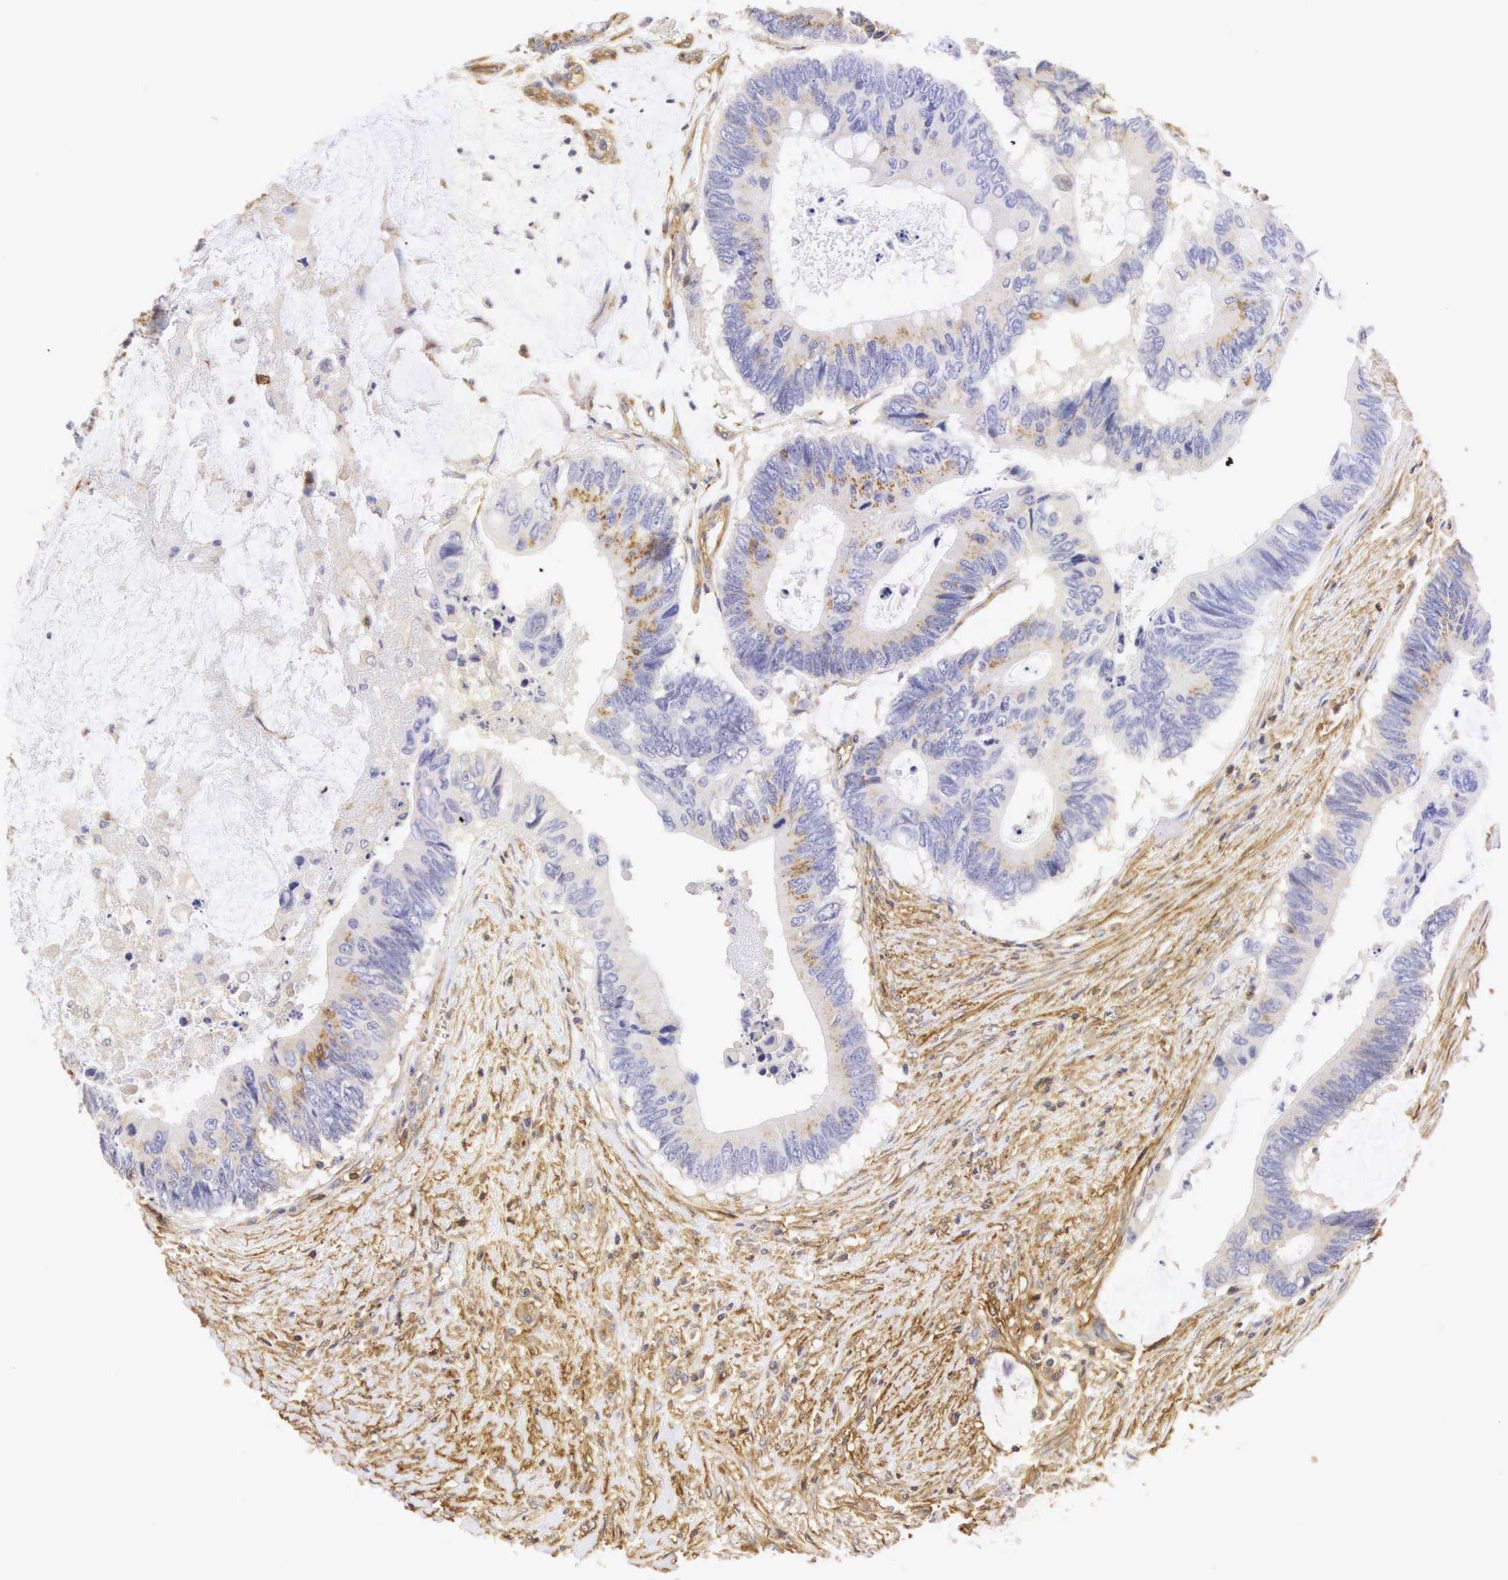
{"staining": {"intensity": "moderate", "quantity": "25%-75%", "location": "cytoplasmic/membranous"}, "tissue": "colorectal cancer", "cell_type": "Tumor cells", "image_type": "cancer", "snomed": [{"axis": "morphology", "description": "Adenocarcinoma, NOS"}, {"axis": "topography", "description": "Colon"}], "caption": "DAB immunohistochemical staining of colorectal adenocarcinoma shows moderate cytoplasmic/membranous protein staining in about 25%-75% of tumor cells.", "gene": "CD99", "patient": {"sex": "male", "age": 65}}